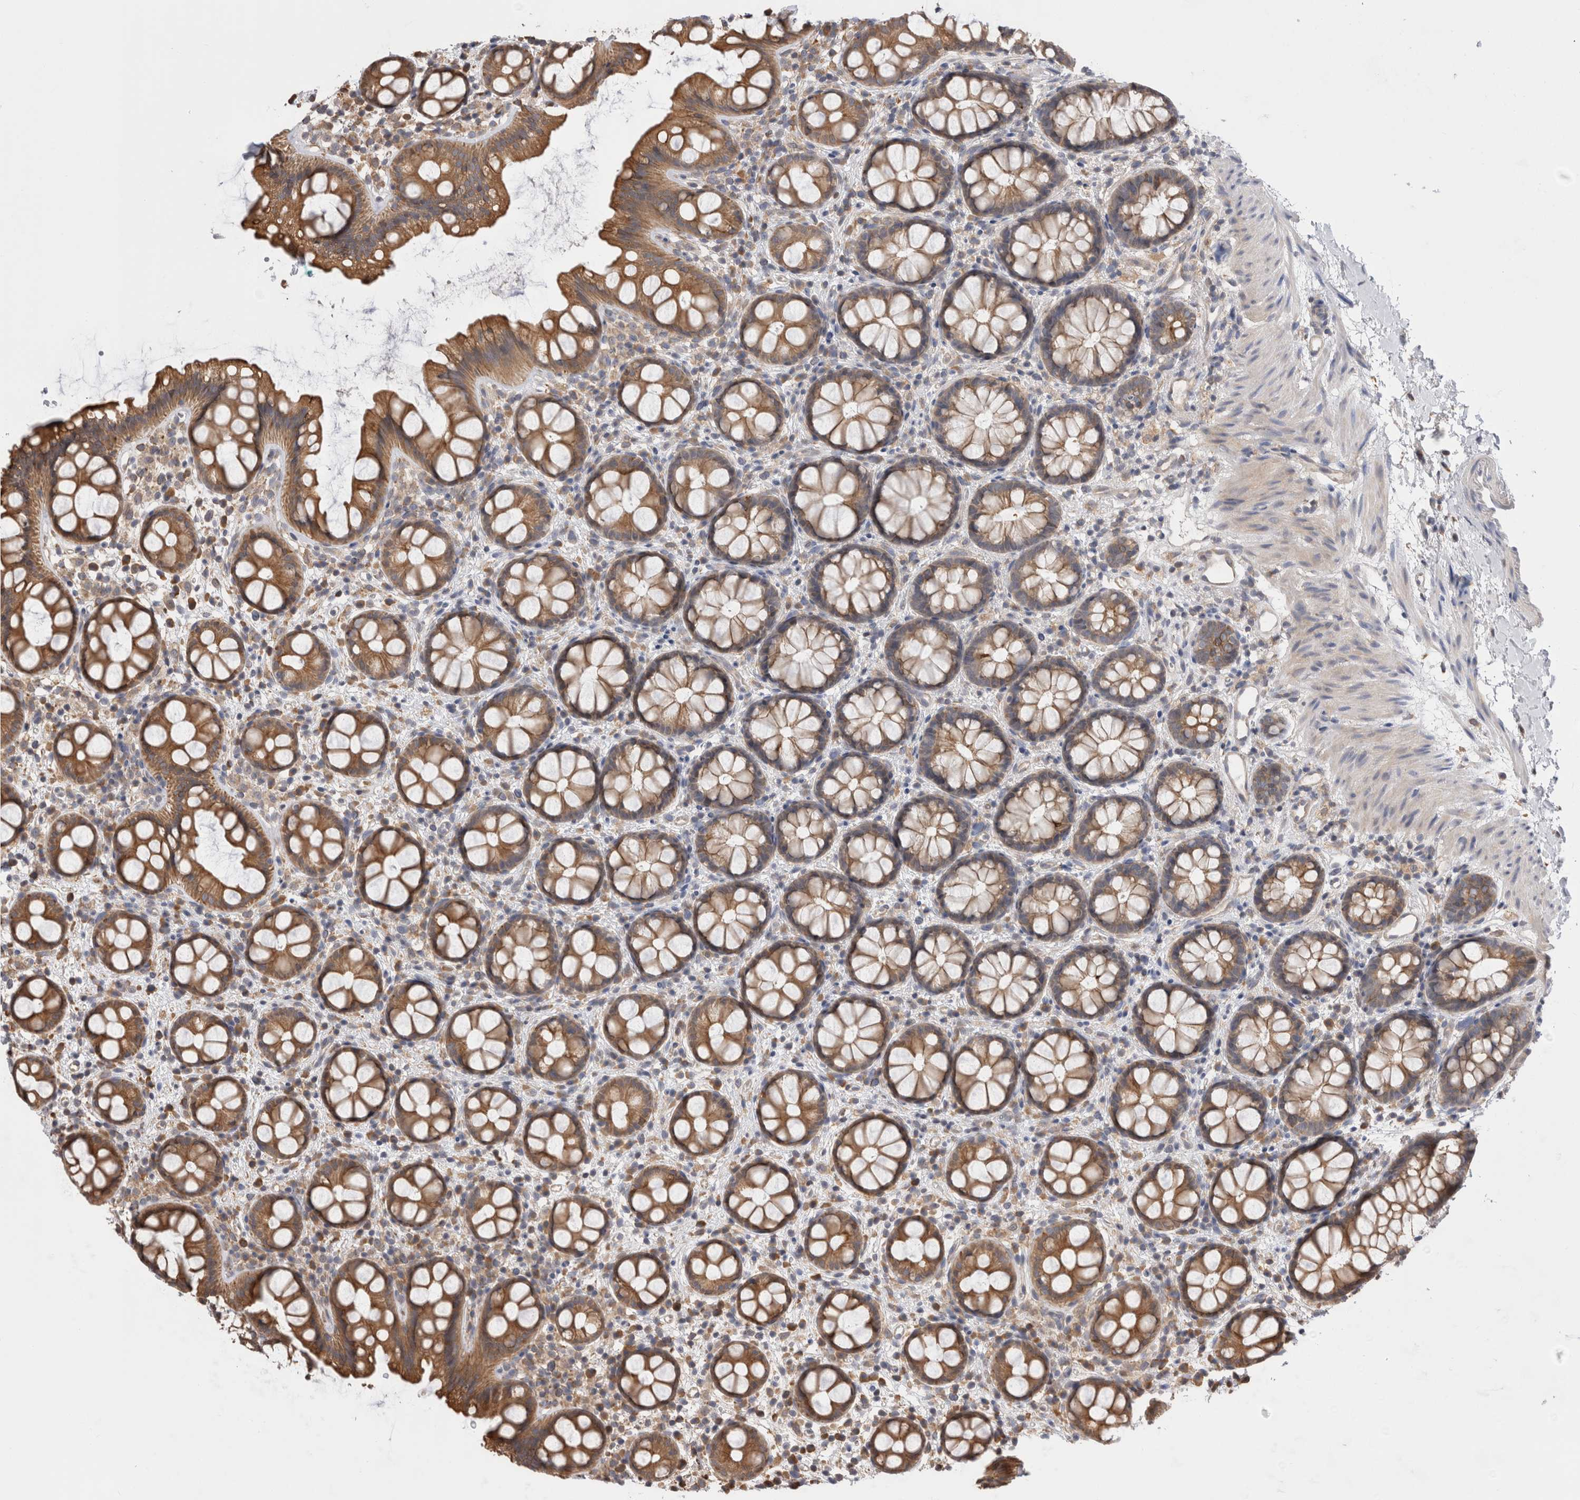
{"staining": {"intensity": "moderate", "quantity": ">75%", "location": "cytoplasmic/membranous"}, "tissue": "rectum", "cell_type": "Glandular cells", "image_type": "normal", "snomed": [{"axis": "morphology", "description": "Normal tissue, NOS"}, {"axis": "topography", "description": "Rectum"}], "caption": "DAB (3,3'-diaminobenzidine) immunohistochemical staining of normal rectum demonstrates moderate cytoplasmic/membranous protein staining in about >75% of glandular cells. (IHC, brightfield microscopy, high magnification).", "gene": "SMAP2", "patient": {"sex": "female", "age": 65}}